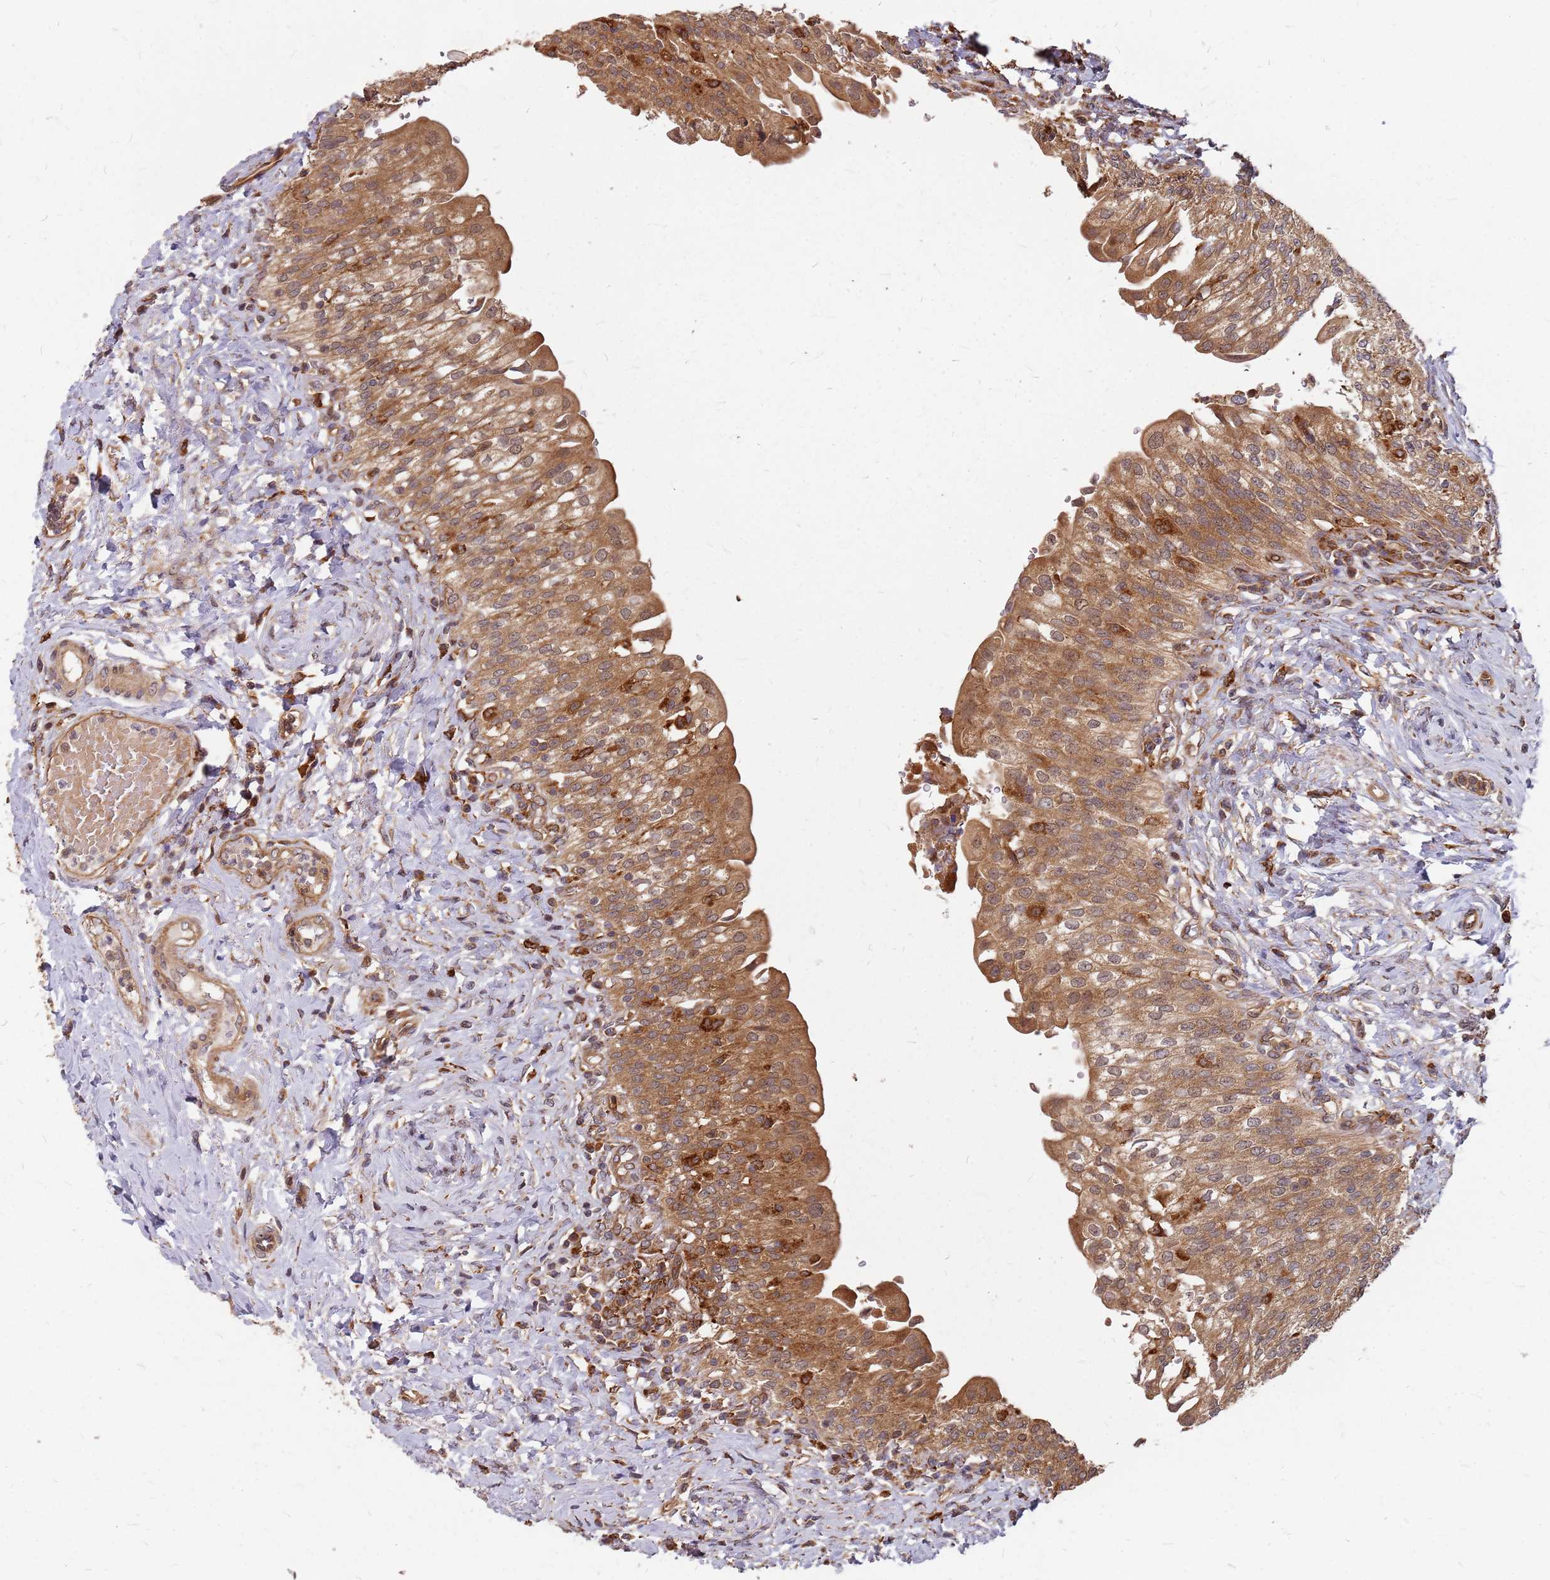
{"staining": {"intensity": "strong", "quantity": ">75%", "location": "cytoplasmic/membranous"}, "tissue": "urinary bladder", "cell_type": "Urothelial cells", "image_type": "normal", "snomed": [{"axis": "morphology", "description": "Normal tissue, NOS"}, {"axis": "morphology", "description": "Inflammation, NOS"}, {"axis": "topography", "description": "Urinary bladder"}], "caption": "Protein staining displays strong cytoplasmic/membranous expression in about >75% of urothelial cells in unremarkable urinary bladder. (Brightfield microscopy of DAB IHC at high magnification).", "gene": "TRABD", "patient": {"sex": "male", "age": 64}}